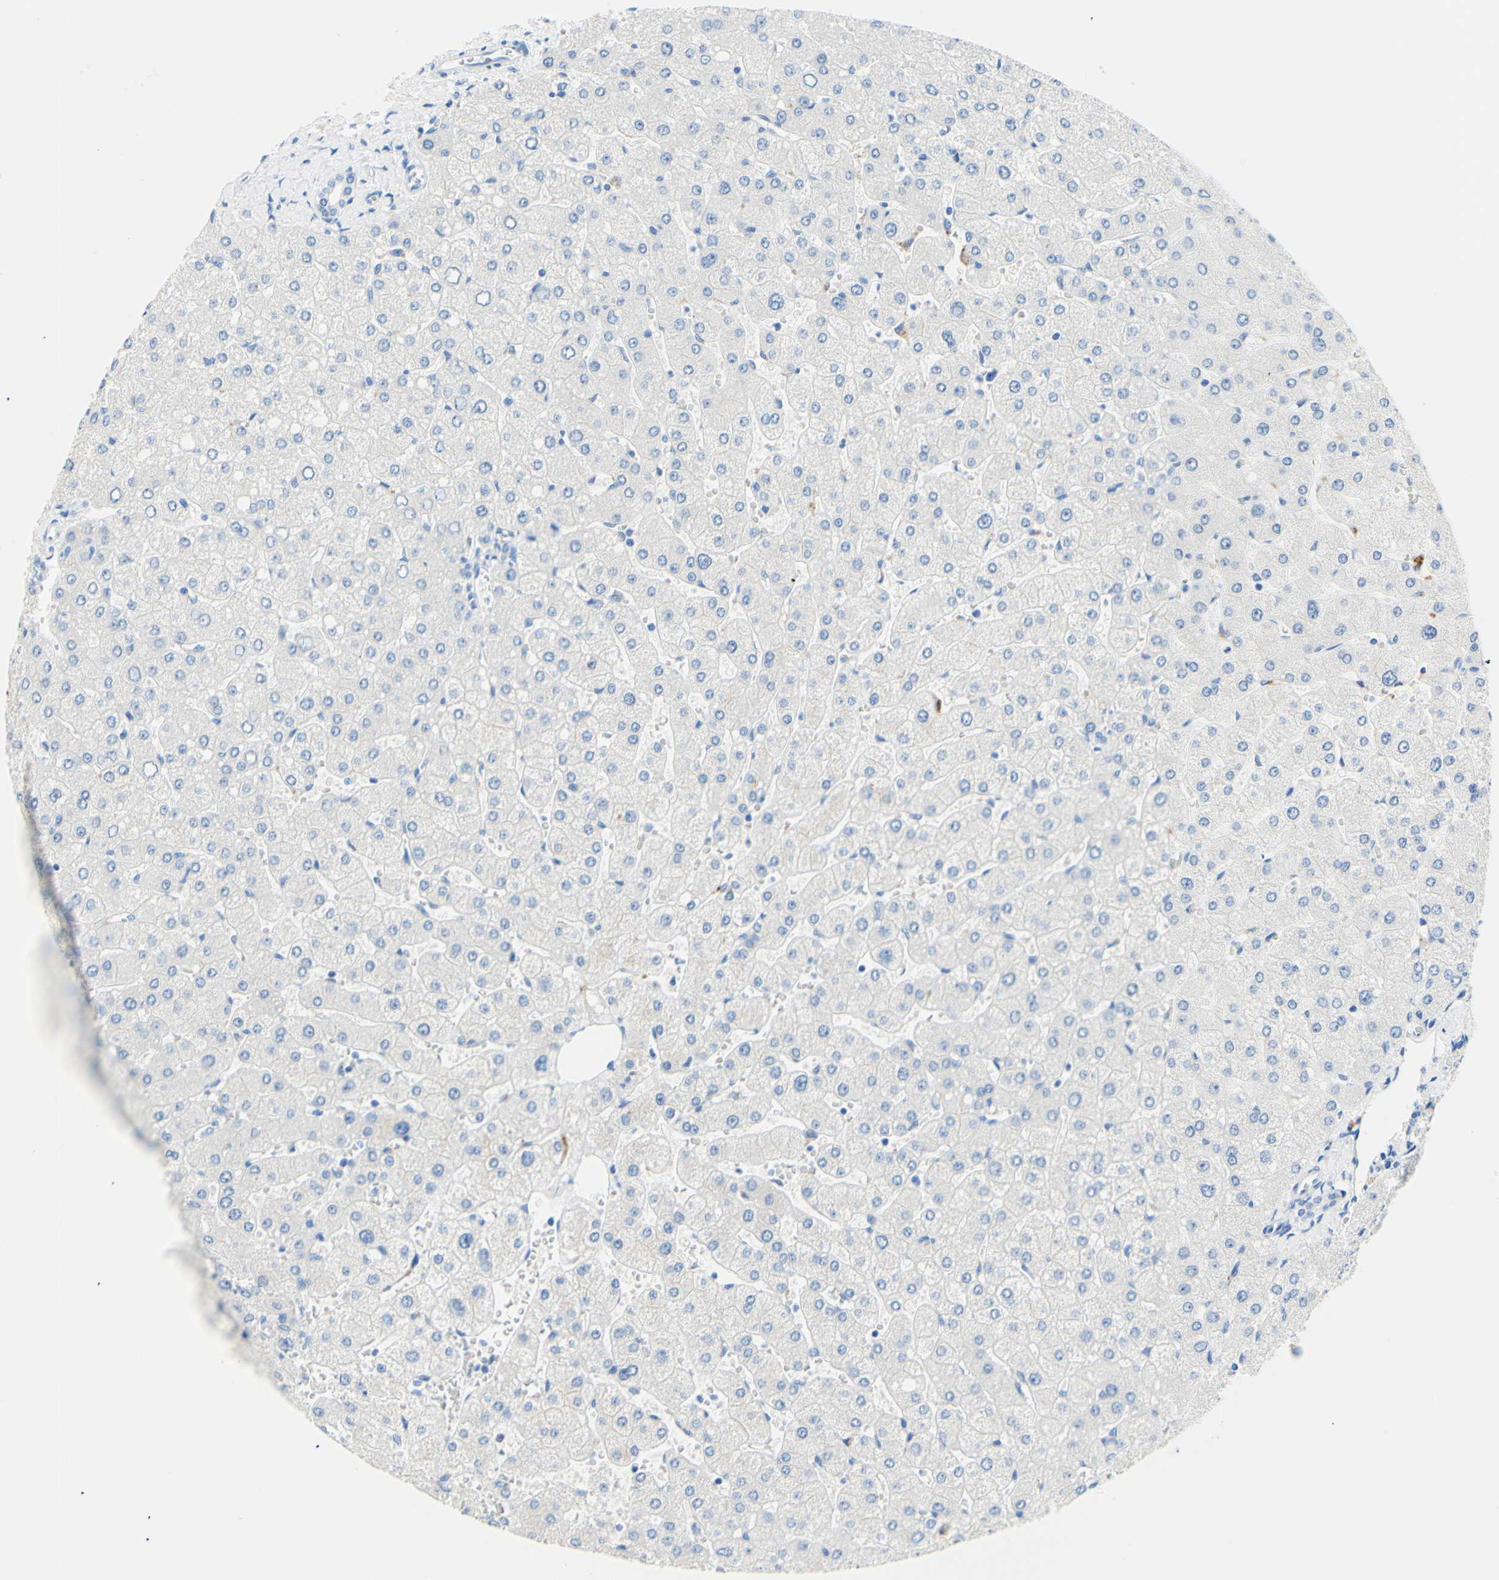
{"staining": {"intensity": "weak", "quantity": "<25%", "location": "cytoplasmic/membranous"}, "tissue": "liver", "cell_type": "Cholangiocytes", "image_type": "normal", "snomed": [{"axis": "morphology", "description": "Normal tissue, NOS"}, {"axis": "topography", "description": "Liver"}], "caption": "Immunohistochemistry (IHC) image of normal liver stained for a protein (brown), which shows no staining in cholangiocytes.", "gene": "MYH2", "patient": {"sex": "male", "age": 55}}